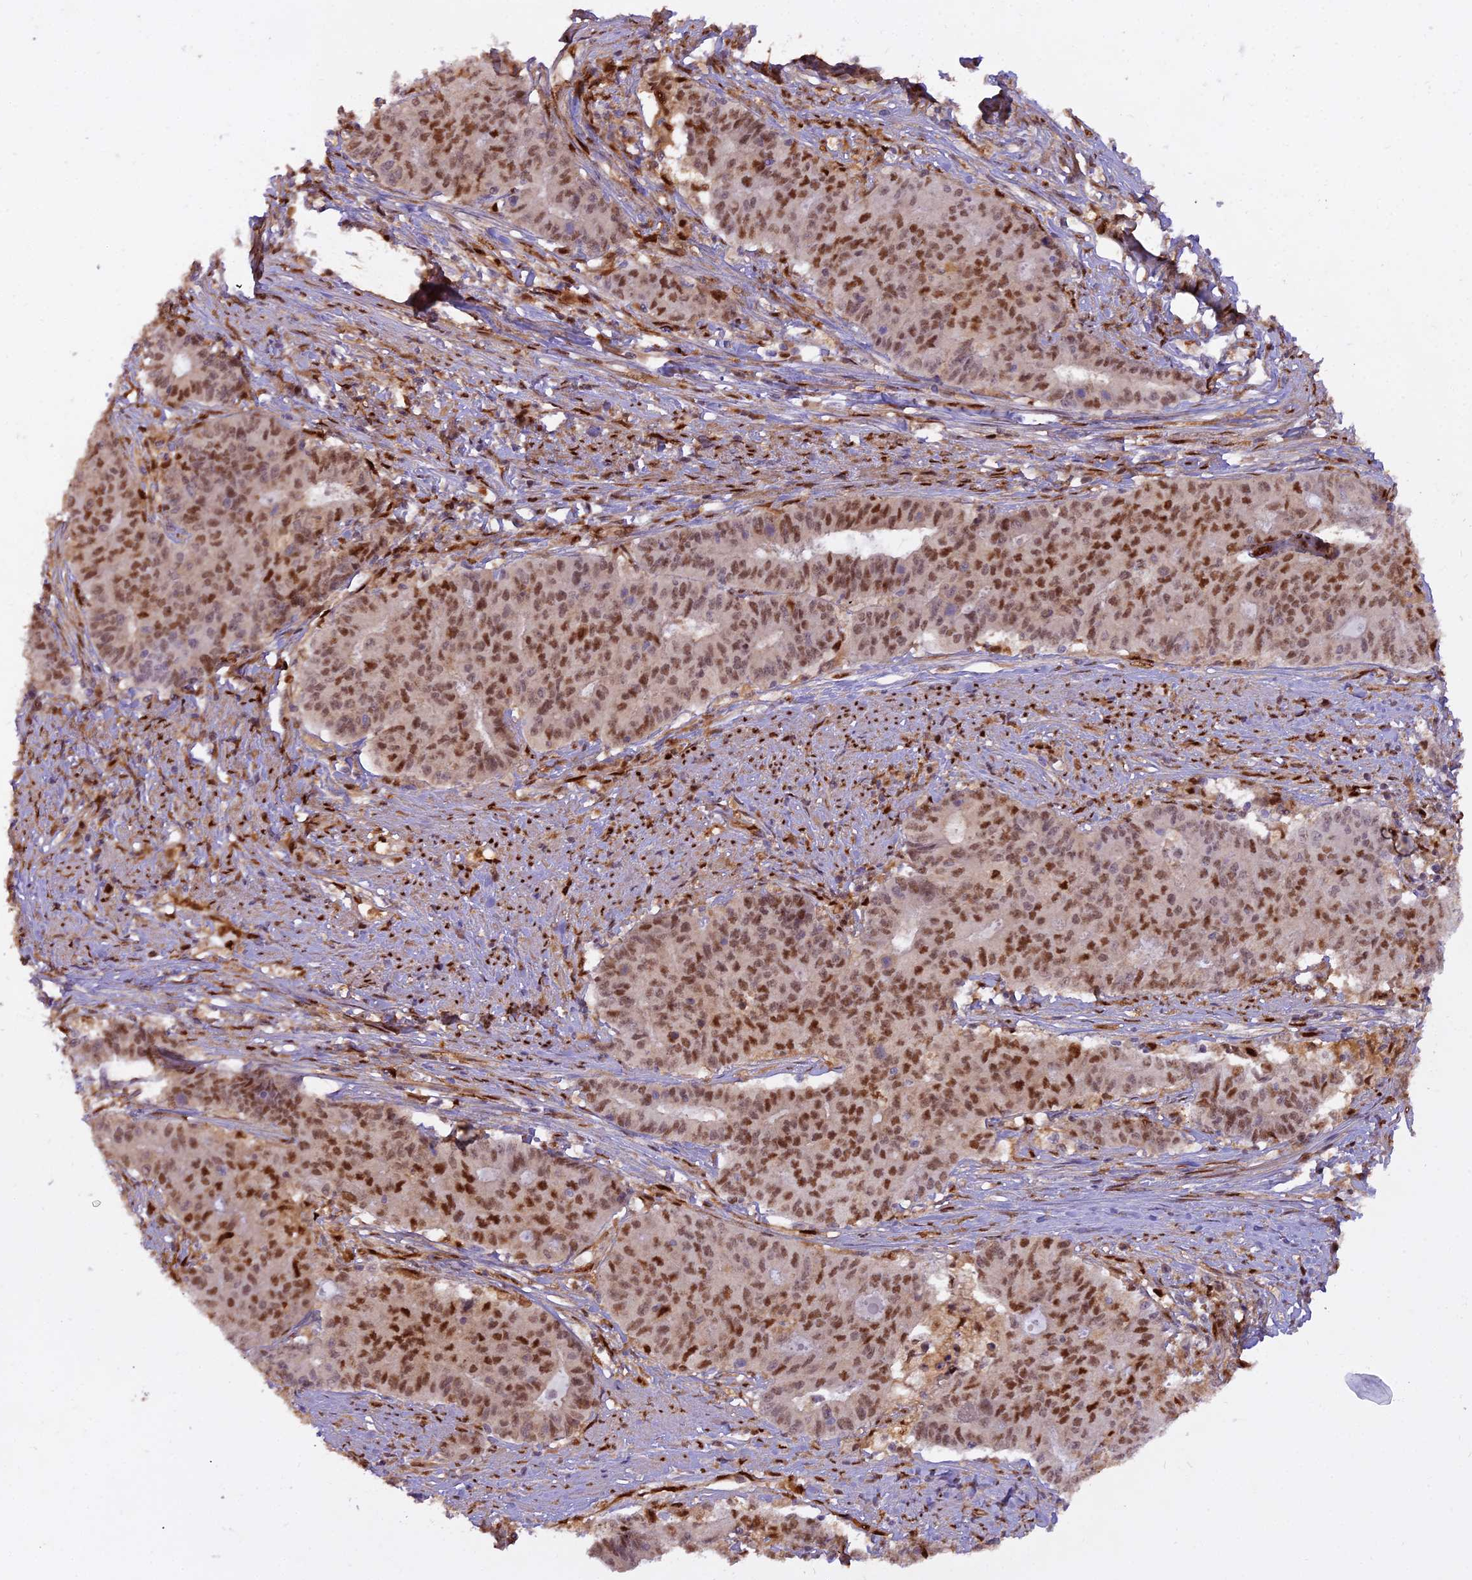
{"staining": {"intensity": "moderate", "quantity": ">75%", "location": "nuclear"}, "tissue": "endometrial cancer", "cell_type": "Tumor cells", "image_type": "cancer", "snomed": [{"axis": "morphology", "description": "Adenocarcinoma, NOS"}, {"axis": "topography", "description": "Endometrium"}], "caption": "Adenocarcinoma (endometrial) stained for a protein (brown) demonstrates moderate nuclear positive staining in approximately >75% of tumor cells.", "gene": "NPEPL1", "patient": {"sex": "female", "age": 59}}